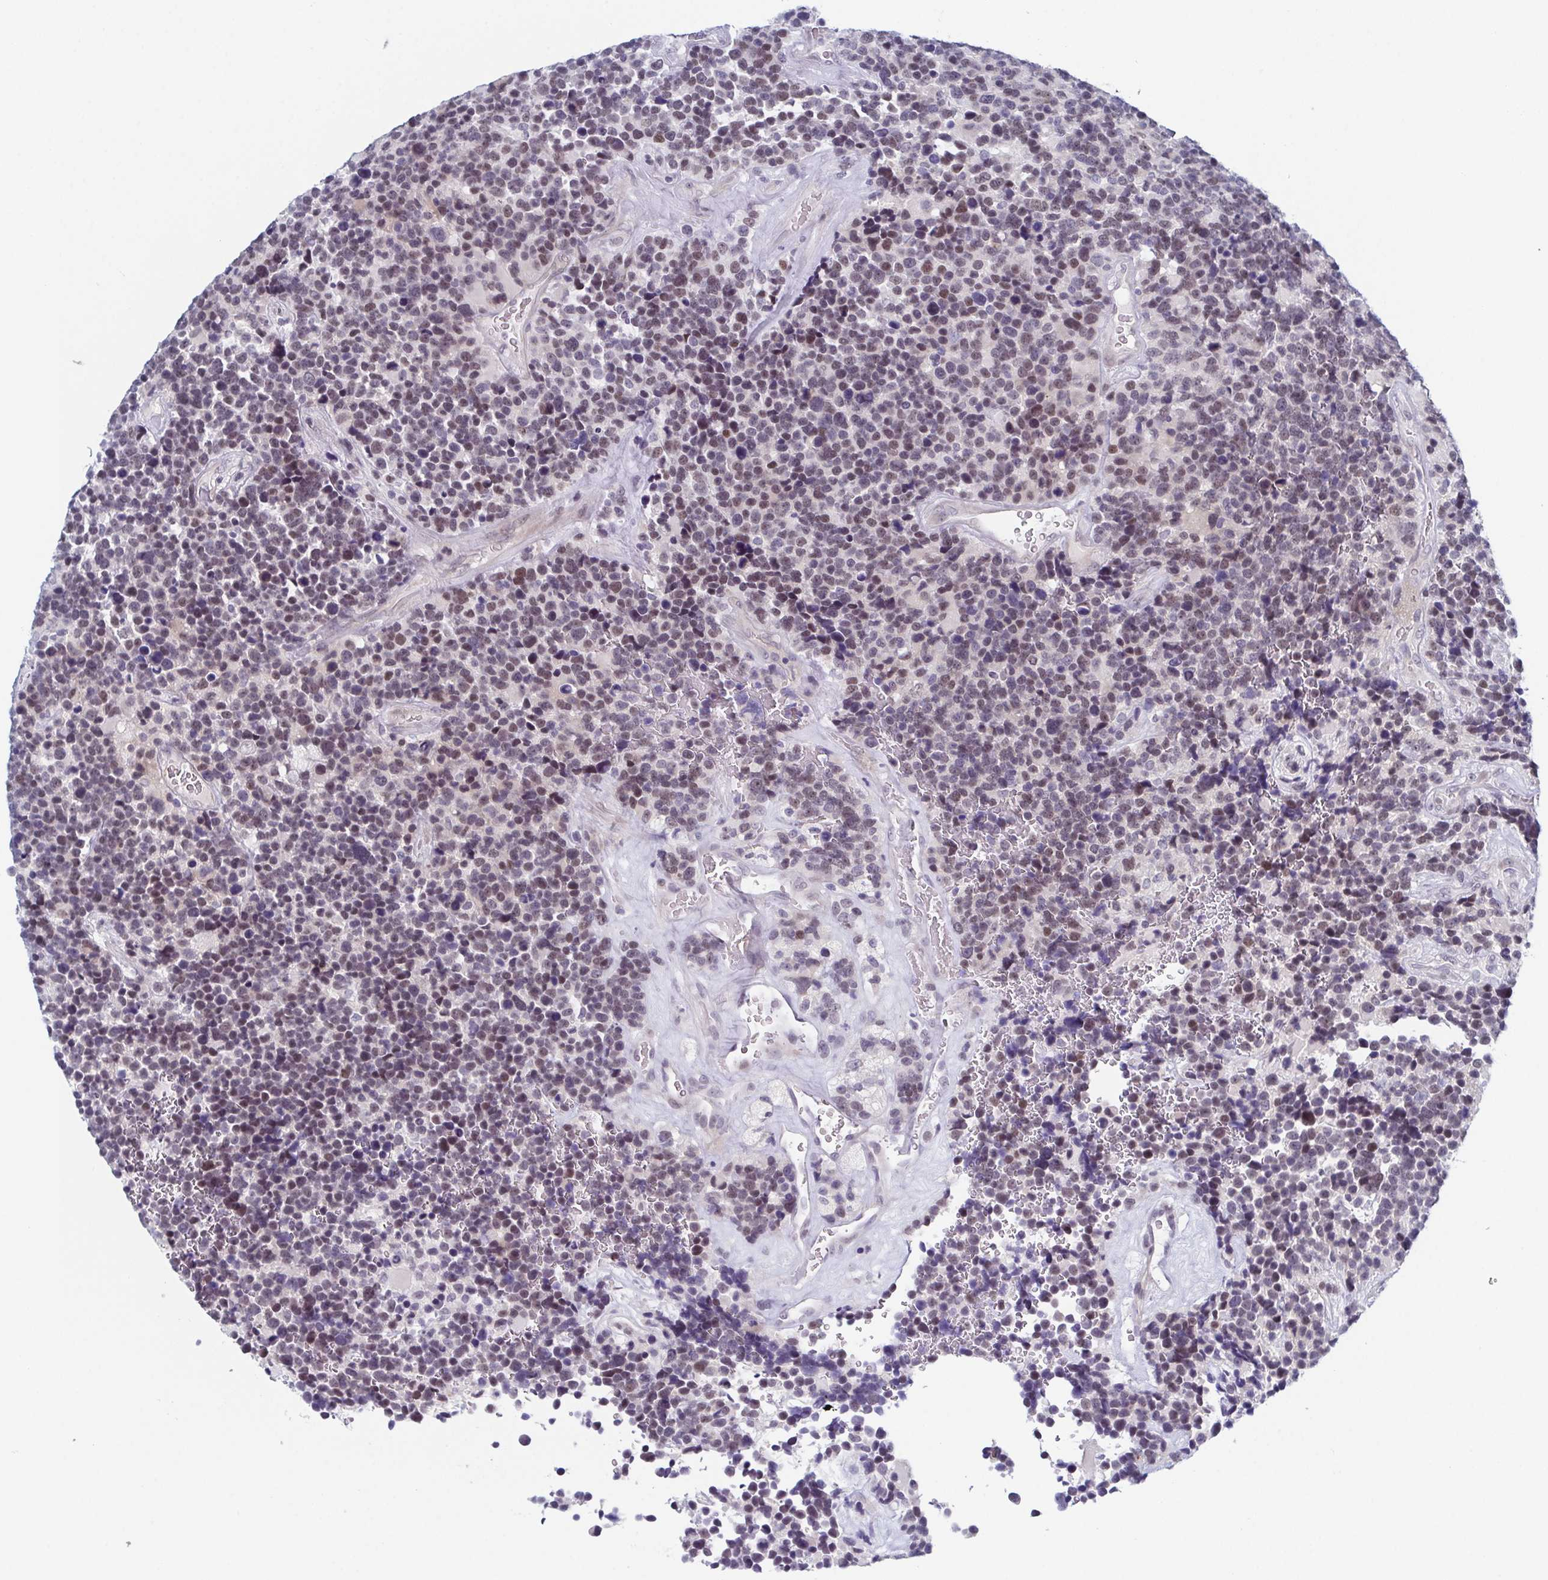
{"staining": {"intensity": "weak", "quantity": "25%-75%", "location": "nuclear"}, "tissue": "glioma", "cell_type": "Tumor cells", "image_type": "cancer", "snomed": [{"axis": "morphology", "description": "Glioma, malignant, High grade"}, {"axis": "topography", "description": "Brain"}], "caption": "Immunohistochemistry (DAB (3,3'-diaminobenzidine)) staining of glioma demonstrates weak nuclear protein staining in about 25%-75% of tumor cells. The staining was performed using DAB, with brown indicating positive protein expression. Nuclei are stained blue with hematoxylin.", "gene": "ZFP64", "patient": {"sex": "male", "age": 33}}